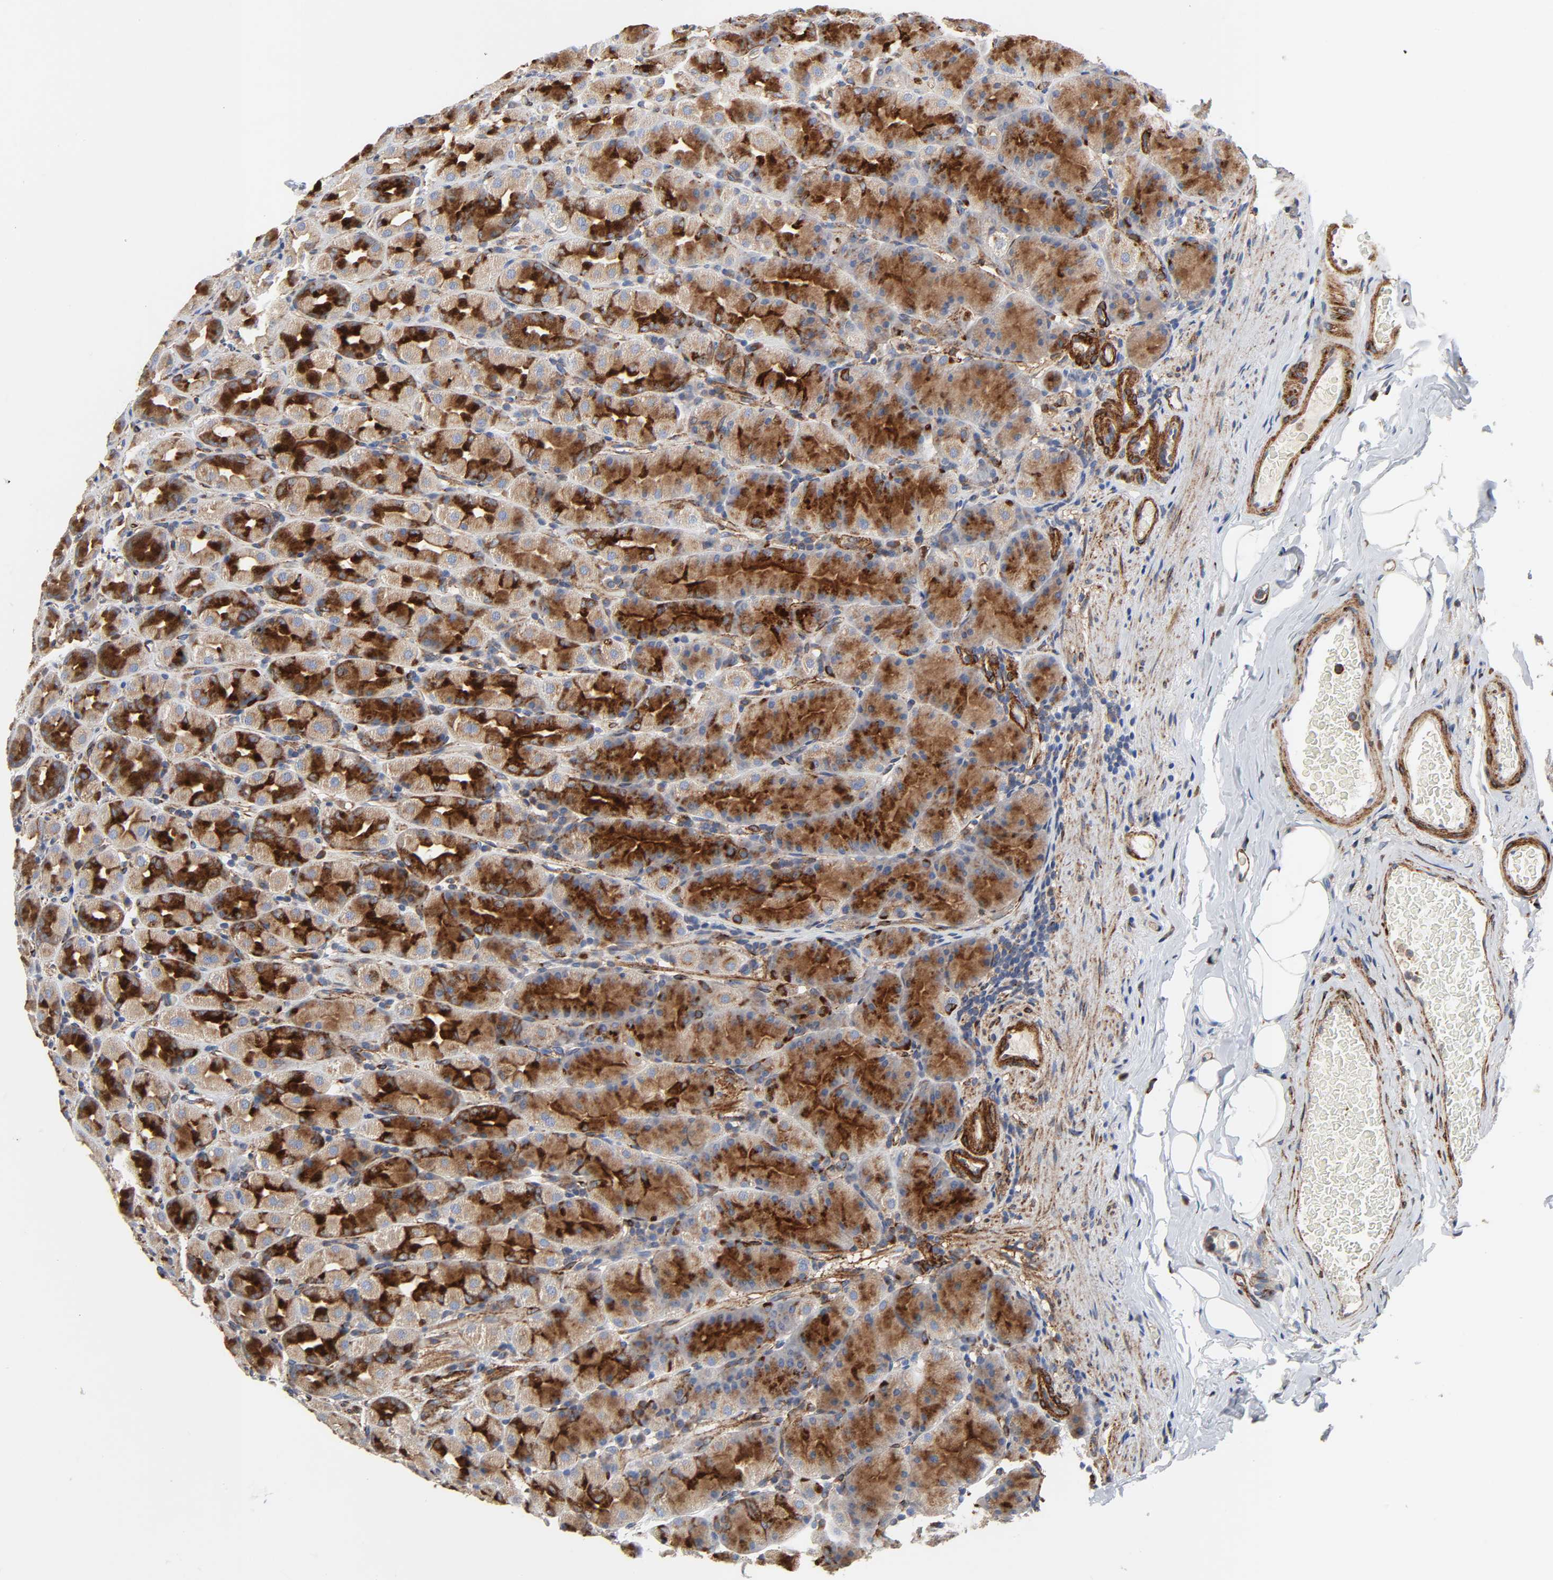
{"staining": {"intensity": "strong", "quantity": ">75%", "location": "cytoplasmic/membranous"}, "tissue": "stomach", "cell_type": "Glandular cells", "image_type": "normal", "snomed": [{"axis": "morphology", "description": "Normal tissue, NOS"}, {"axis": "topography", "description": "Stomach, upper"}], "caption": "Stomach was stained to show a protein in brown. There is high levels of strong cytoplasmic/membranous staining in approximately >75% of glandular cells. (brown staining indicates protein expression, while blue staining denotes nuclei).", "gene": "ARHGAP1", "patient": {"sex": "male", "age": 68}}